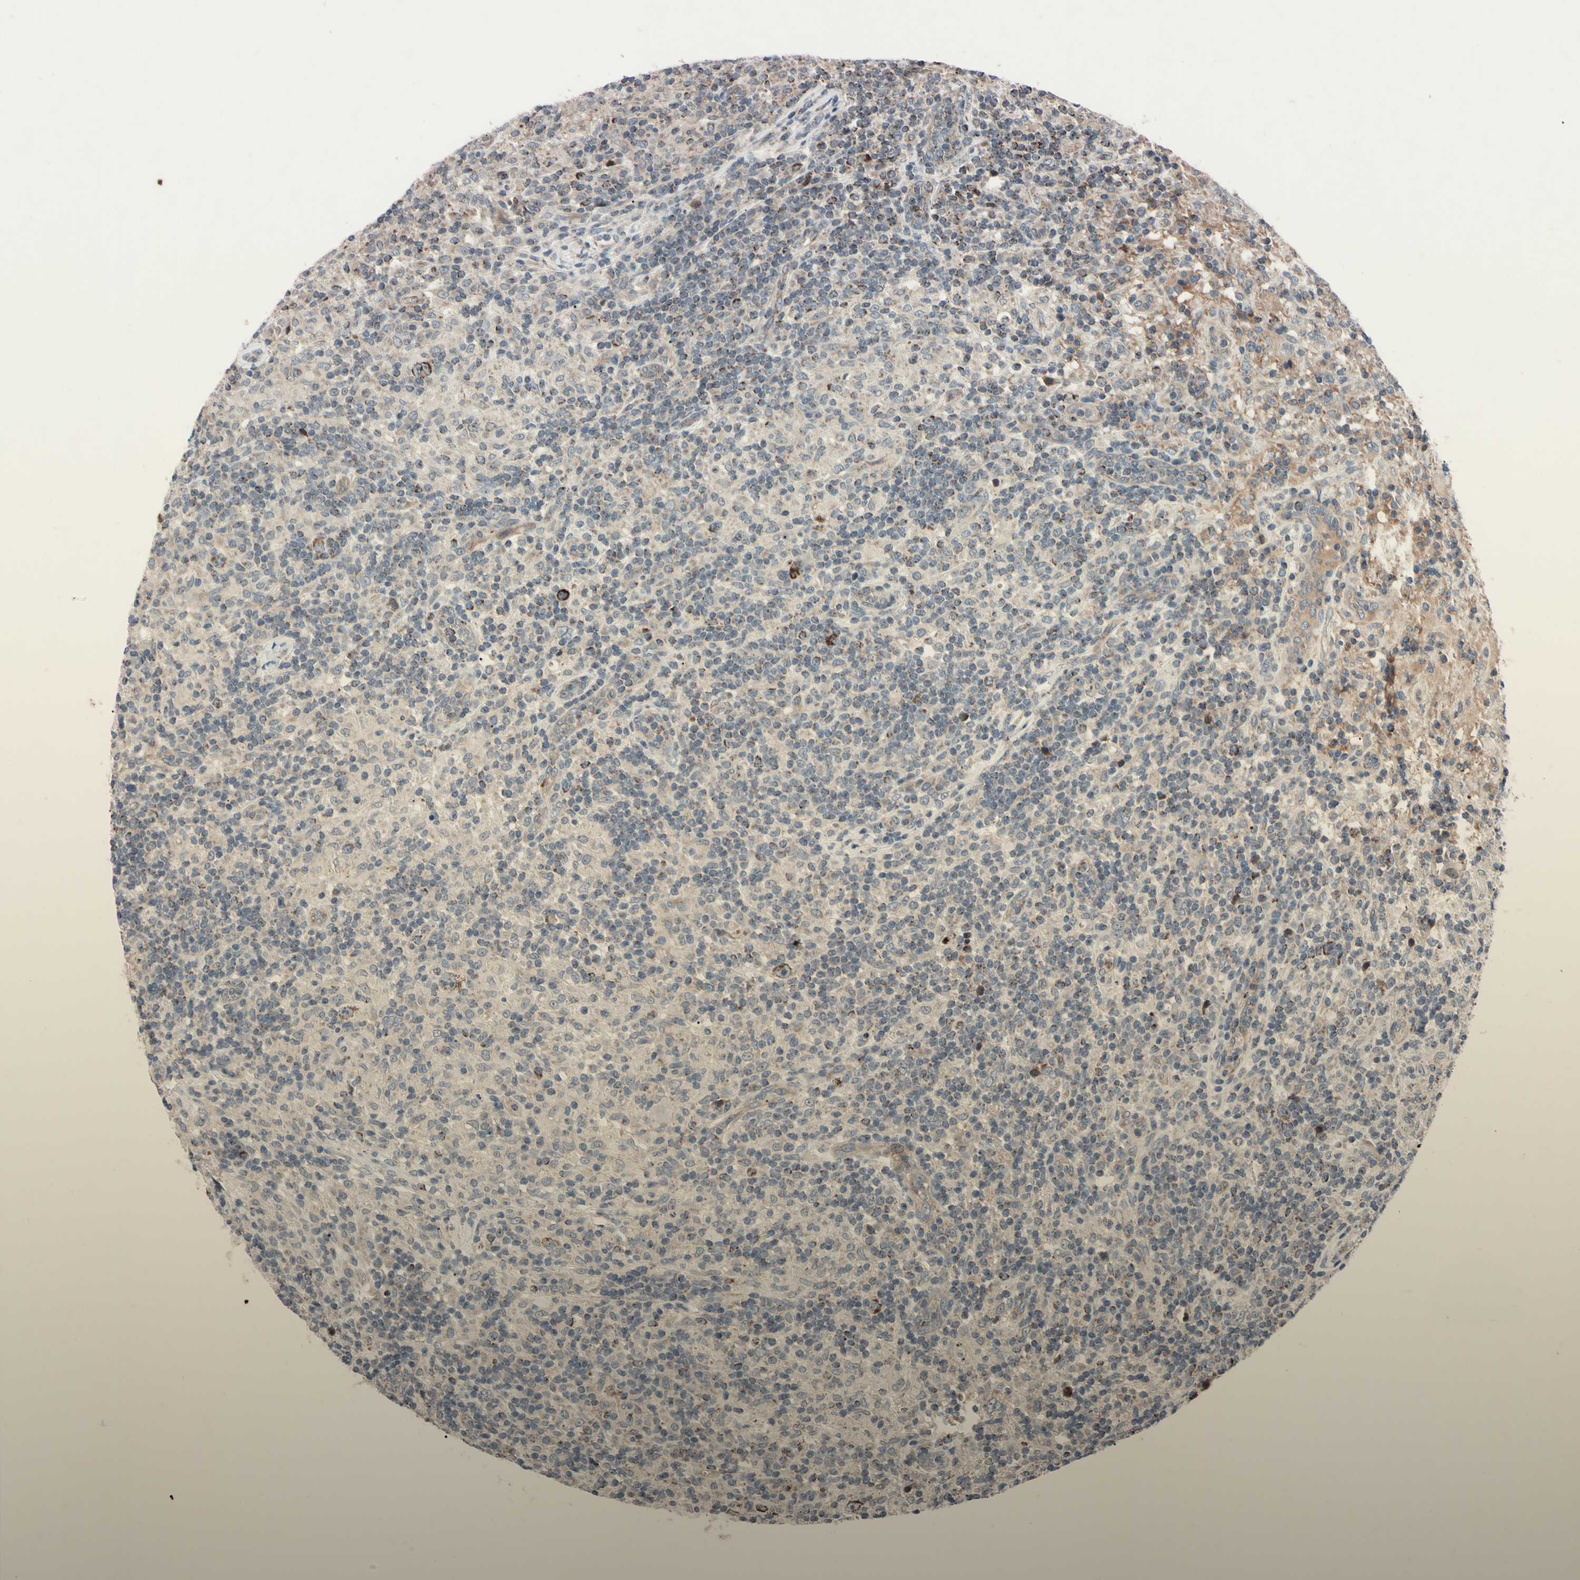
{"staining": {"intensity": "negative", "quantity": "none", "location": "none"}, "tissue": "lymphoma", "cell_type": "Tumor cells", "image_type": "cancer", "snomed": [{"axis": "morphology", "description": "Hodgkin's disease, NOS"}, {"axis": "topography", "description": "Lymph node"}], "caption": "The immunohistochemistry (IHC) micrograph has no significant positivity in tumor cells of lymphoma tissue.", "gene": "TNFRSF1A", "patient": {"sex": "male", "age": 70}}